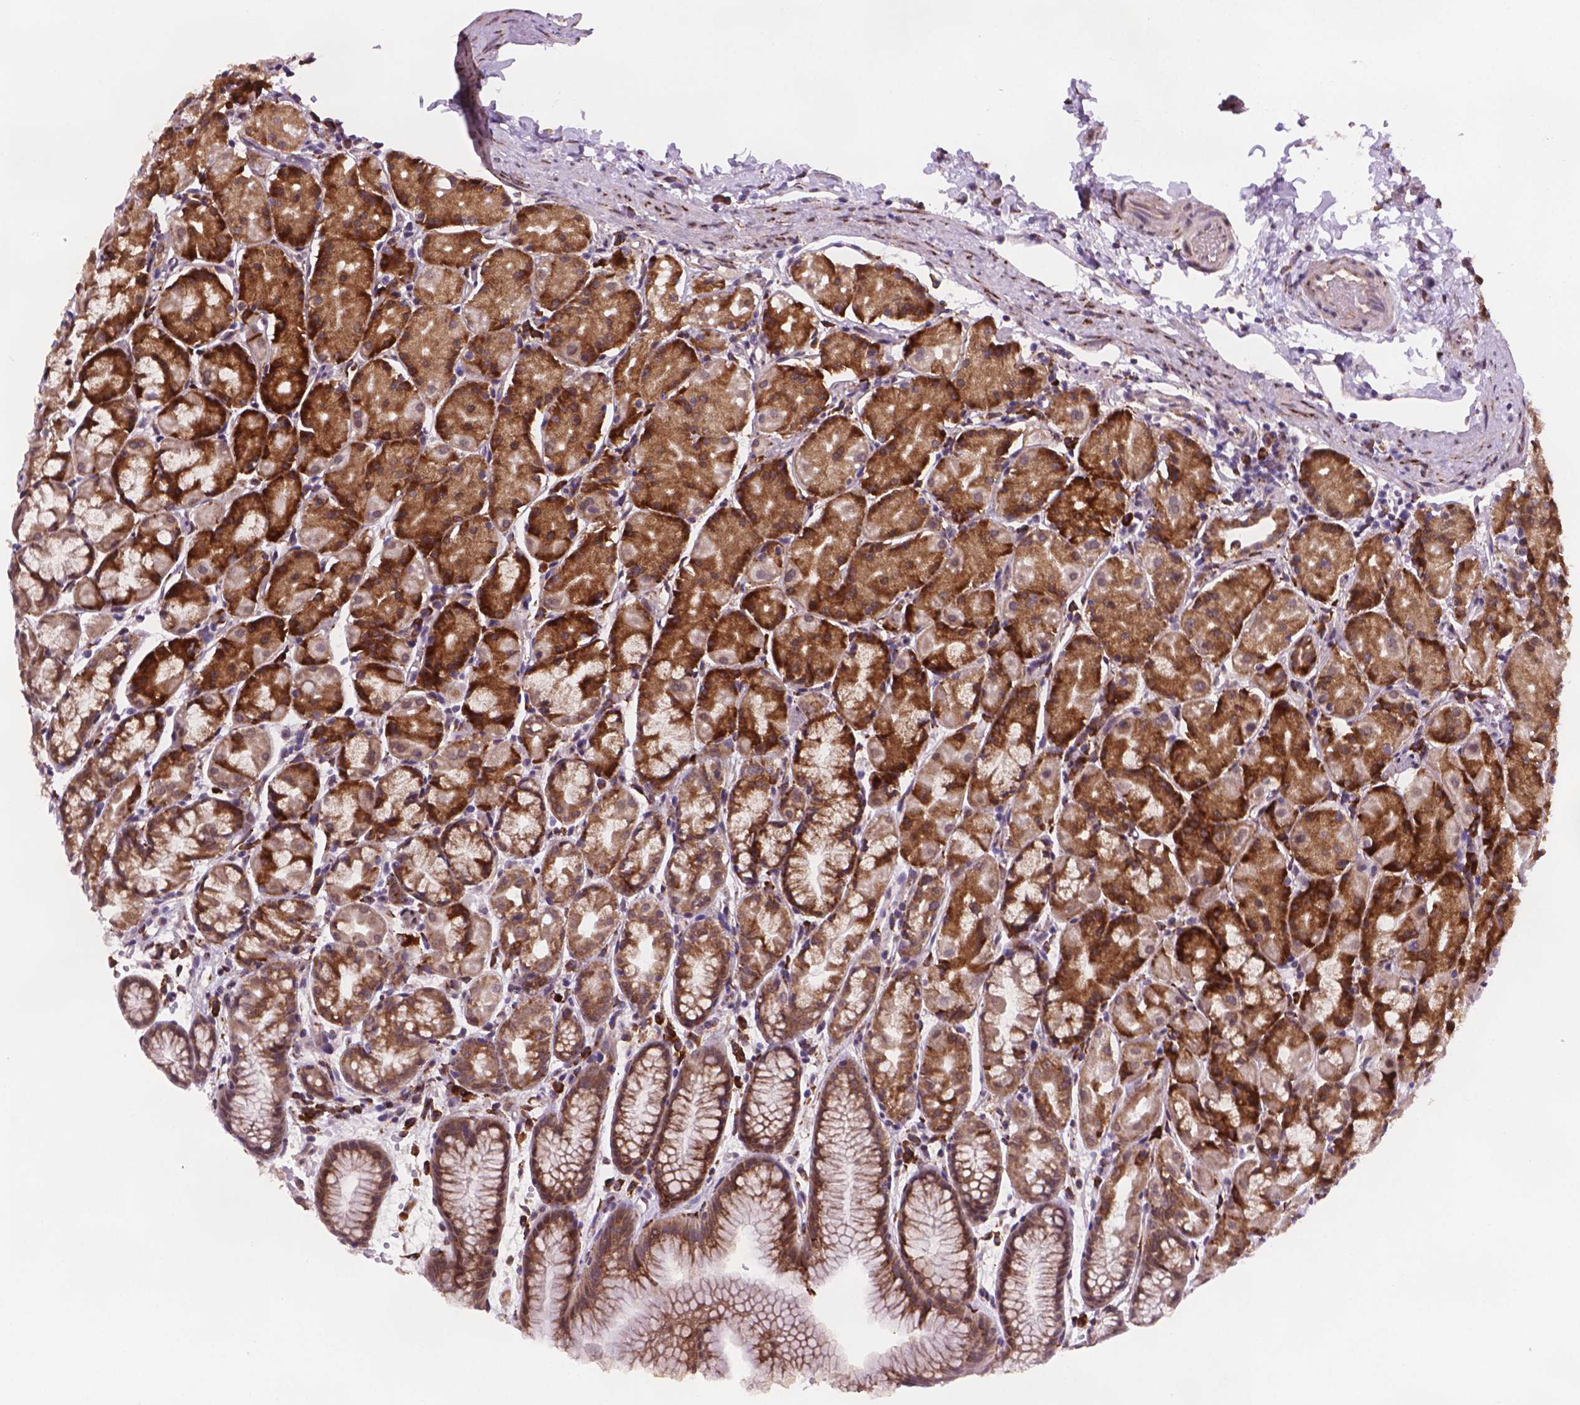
{"staining": {"intensity": "strong", "quantity": ">75%", "location": "cytoplasmic/membranous"}, "tissue": "stomach", "cell_type": "Glandular cells", "image_type": "normal", "snomed": [{"axis": "morphology", "description": "Normal tissue, NOS"}, {"axis": "topography", "description": "Stomach, upper"}], "caption": "Immunohistochemical staining of unremarkable stomach reveals high levels of strong cytoplasmic/membranous staining in approximately >75% of glandular cells.", "gene": "FNIP1", "patient": {"sex": "male", "age": 47}}